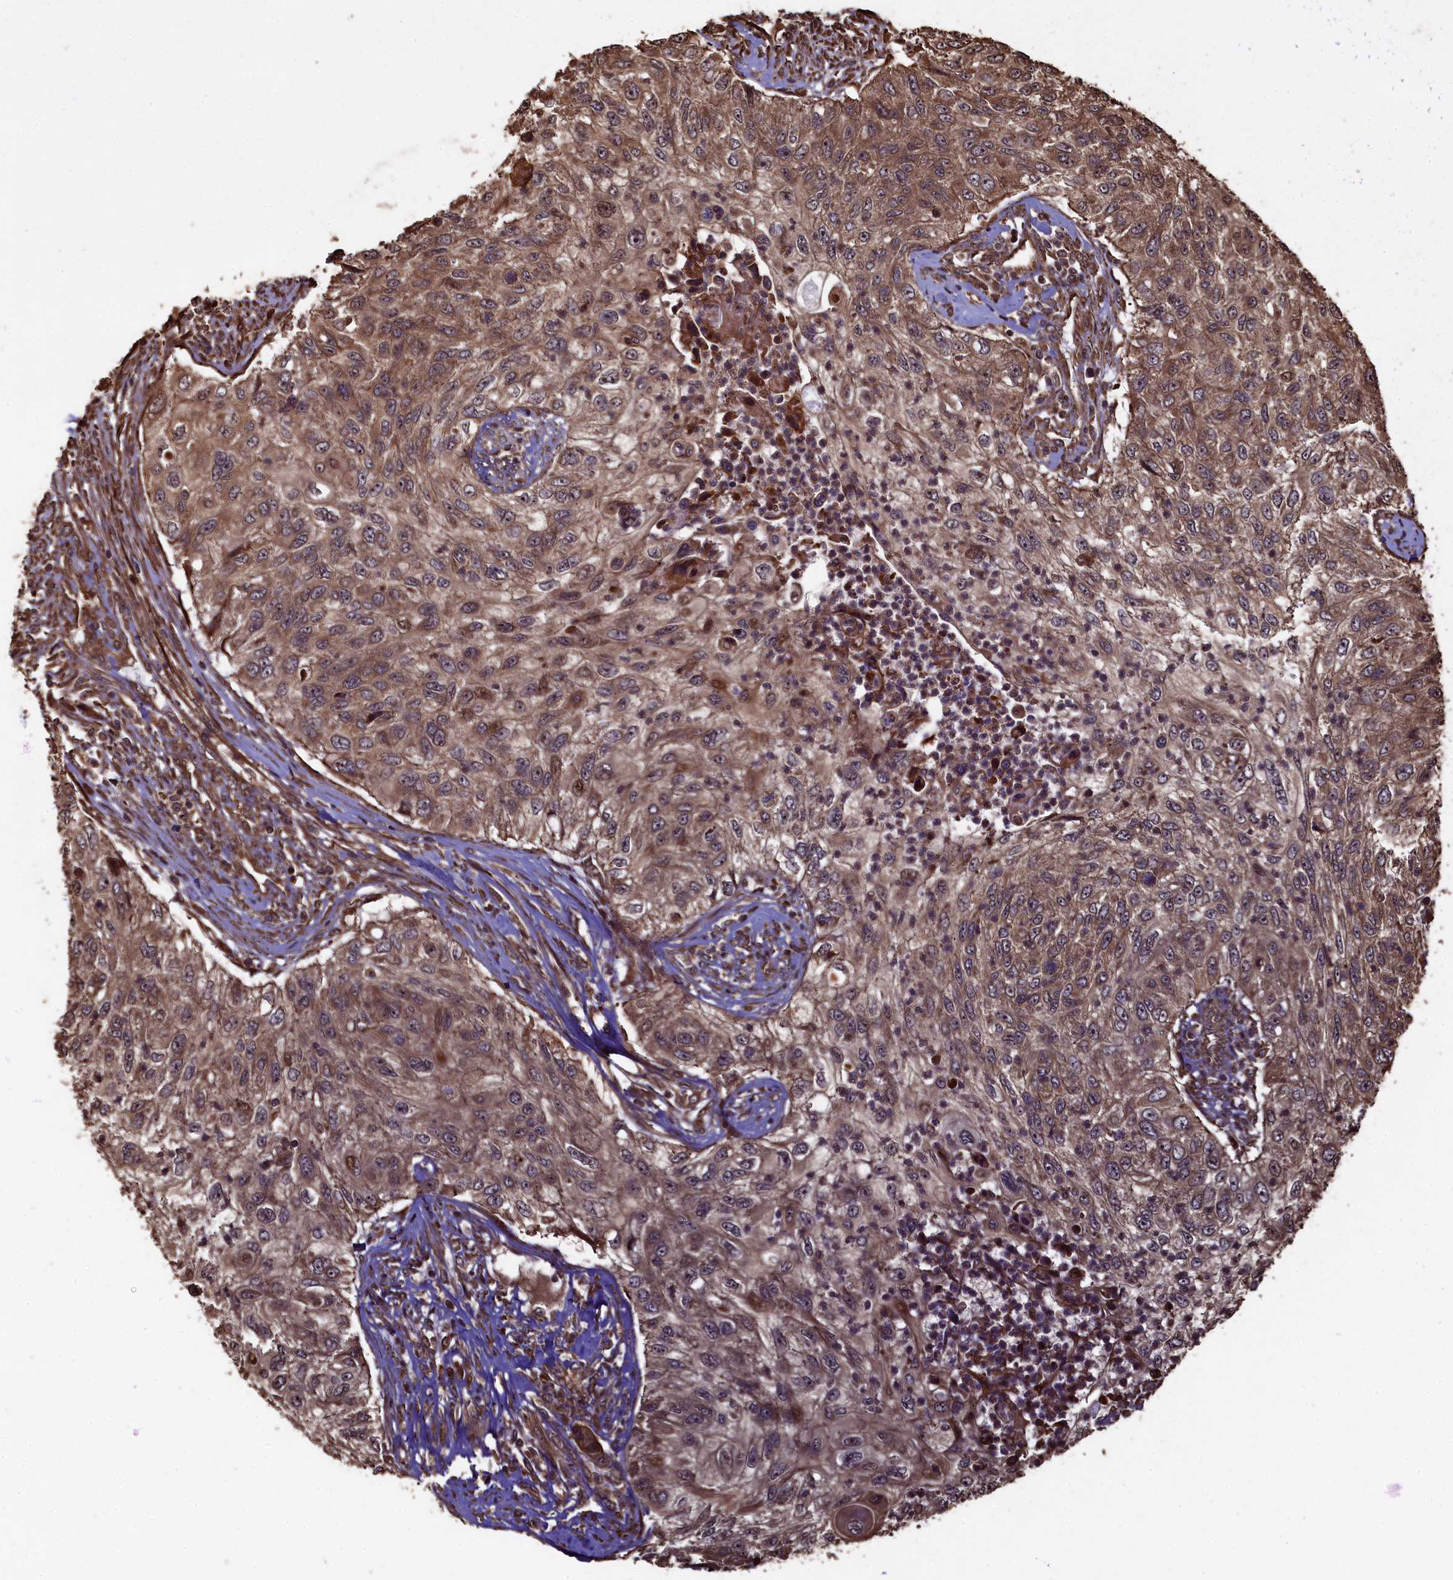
{"staining": {"intensity": "moderate", "quantity": ">75%", "location": "cytoplasmic/membranous"}, "tissue": "urothelial cancer", "cell_type": "Tumor cells", "image_type": "cancer", "snomed": [{"axis": "morphology", "description": "Urothelial carcinoma, High grade"}, {"axis": "topography", "description": "Urinary bladder"}], "caption": "A brown stain shows moderate cytoplasmic/membranous expression of a protein in urothelial cancer tumor cells.", "gene": "PIGN", "patient": {"sex": "female", "age": 60}}